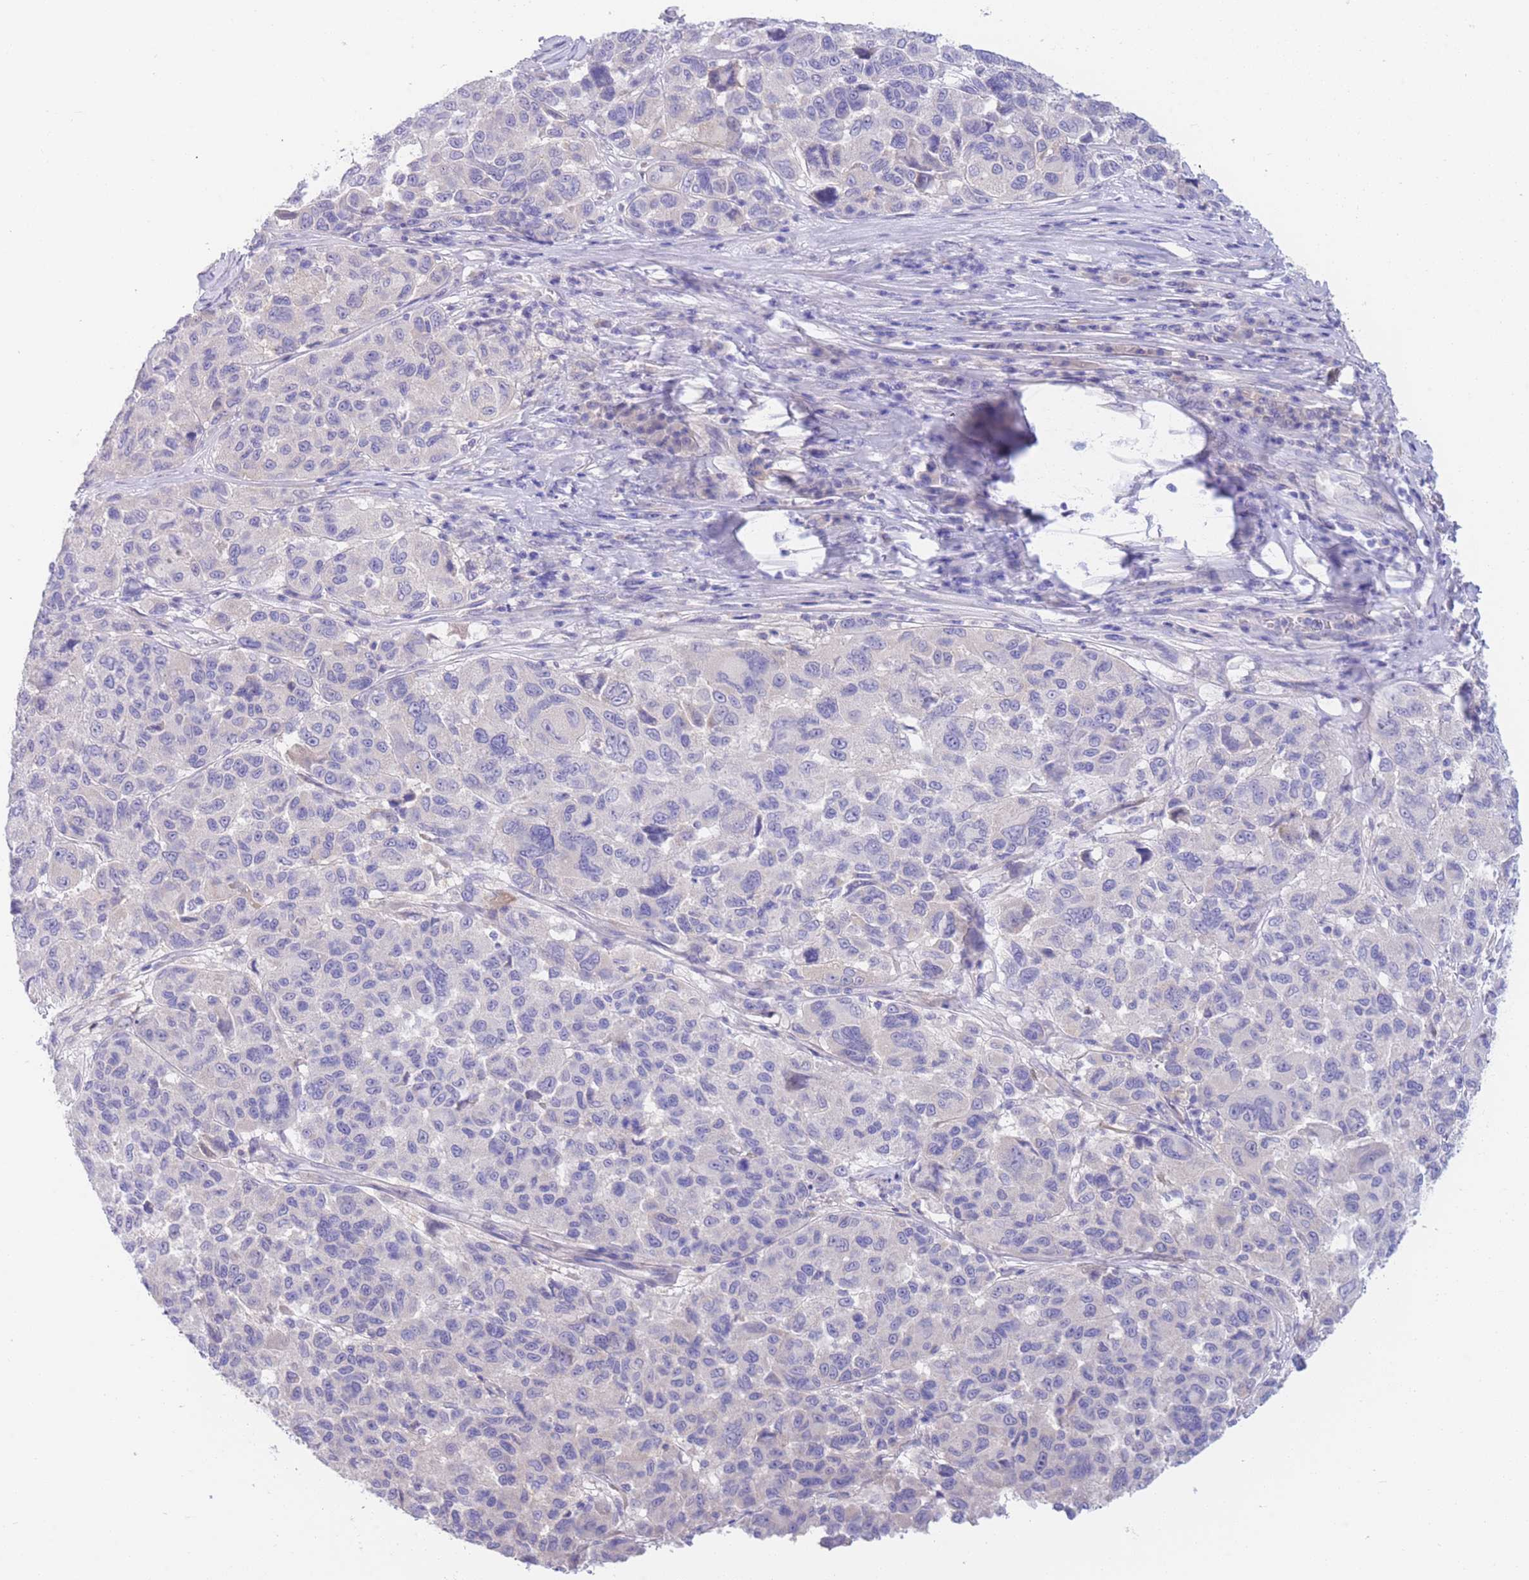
{"staining": {"intensity": "negative", "quantity": "none", "location": "none"}, "tissue": "melanoma", "cell_type": "Tumor cells", "image_type": "cancer", "snomed": [{"axis": "morphology", "description": "Malignant melanoma, NOS"}, {"axis": "topography", "description": "Skin"}], "caption": "This is a micrograph of immunohistochemistry (IHC) staining of malignant melanoma, which shows no staining in tumor cells.", "gene": "PCDHB3", "patient": {"sex": "female", "age": 66}}